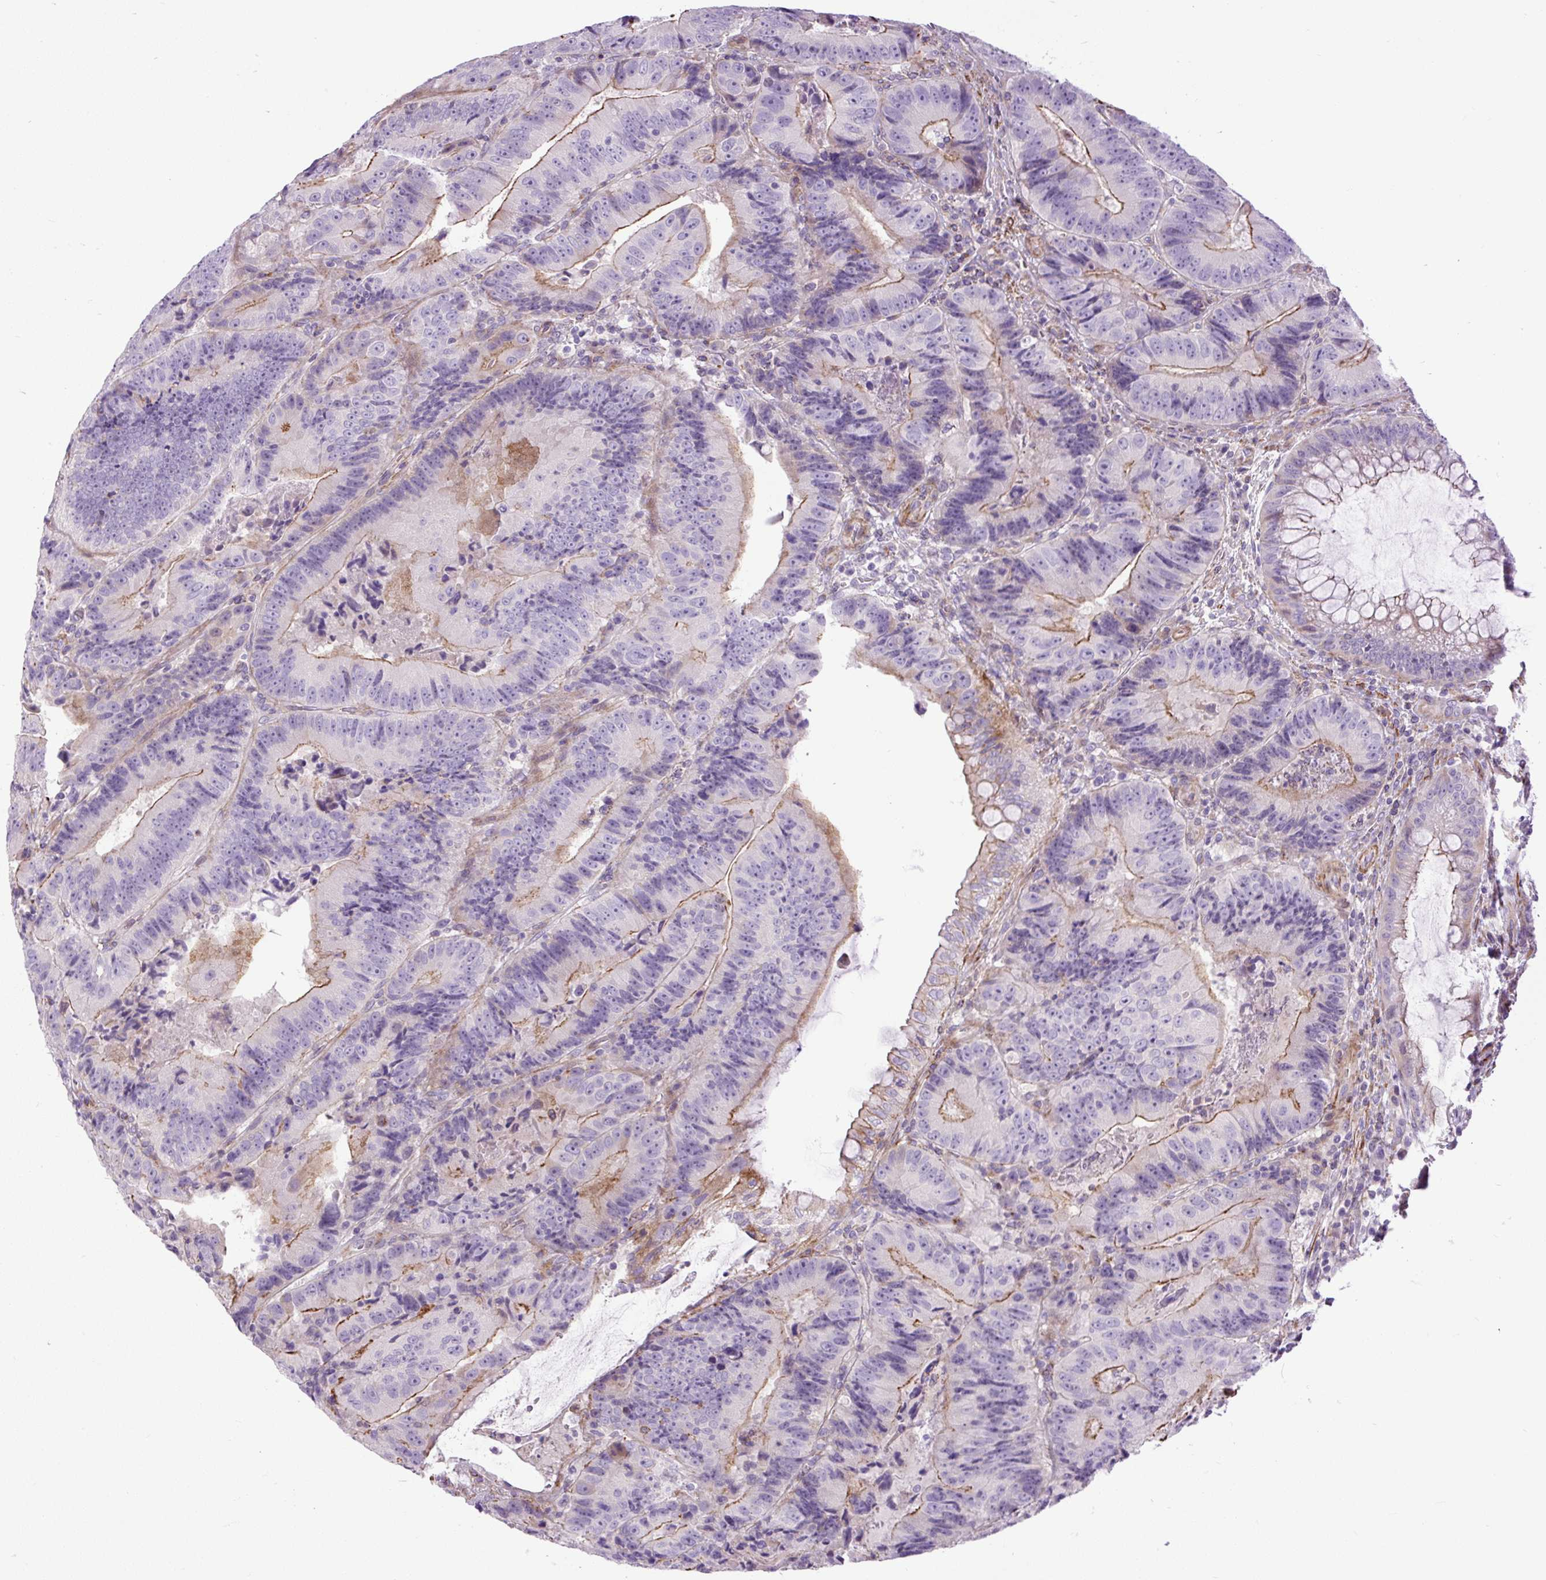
{"staining": {"intensity": "moderate", "quantity": "25%-75%", "location": "cytoplasmic/membranous"}, "tissue": "colorectal cancer", "cell_type": "Tumor cells", "image_type": "cancer", "snomed": [{"axis": "morphology", "description": "Adenocarcinoma, NOS"}, {"axis": "topography", "description": "Colon"}], "caption": "High-magnification brightfield microscopy of adenocarcinoma (colorectal) stained with DAB (3,3'-diaminobenzidine) (brown) and counterstained with hematoxylin (blue). tumor cells exhibit moderate cytoplasmic/membranous staining is identified in approximately25%-75% of cells. (IHC, brightfield microscopy, high magnification).", "gene": "ZNF197", "patient": {"sex": "female", "age": 86}}